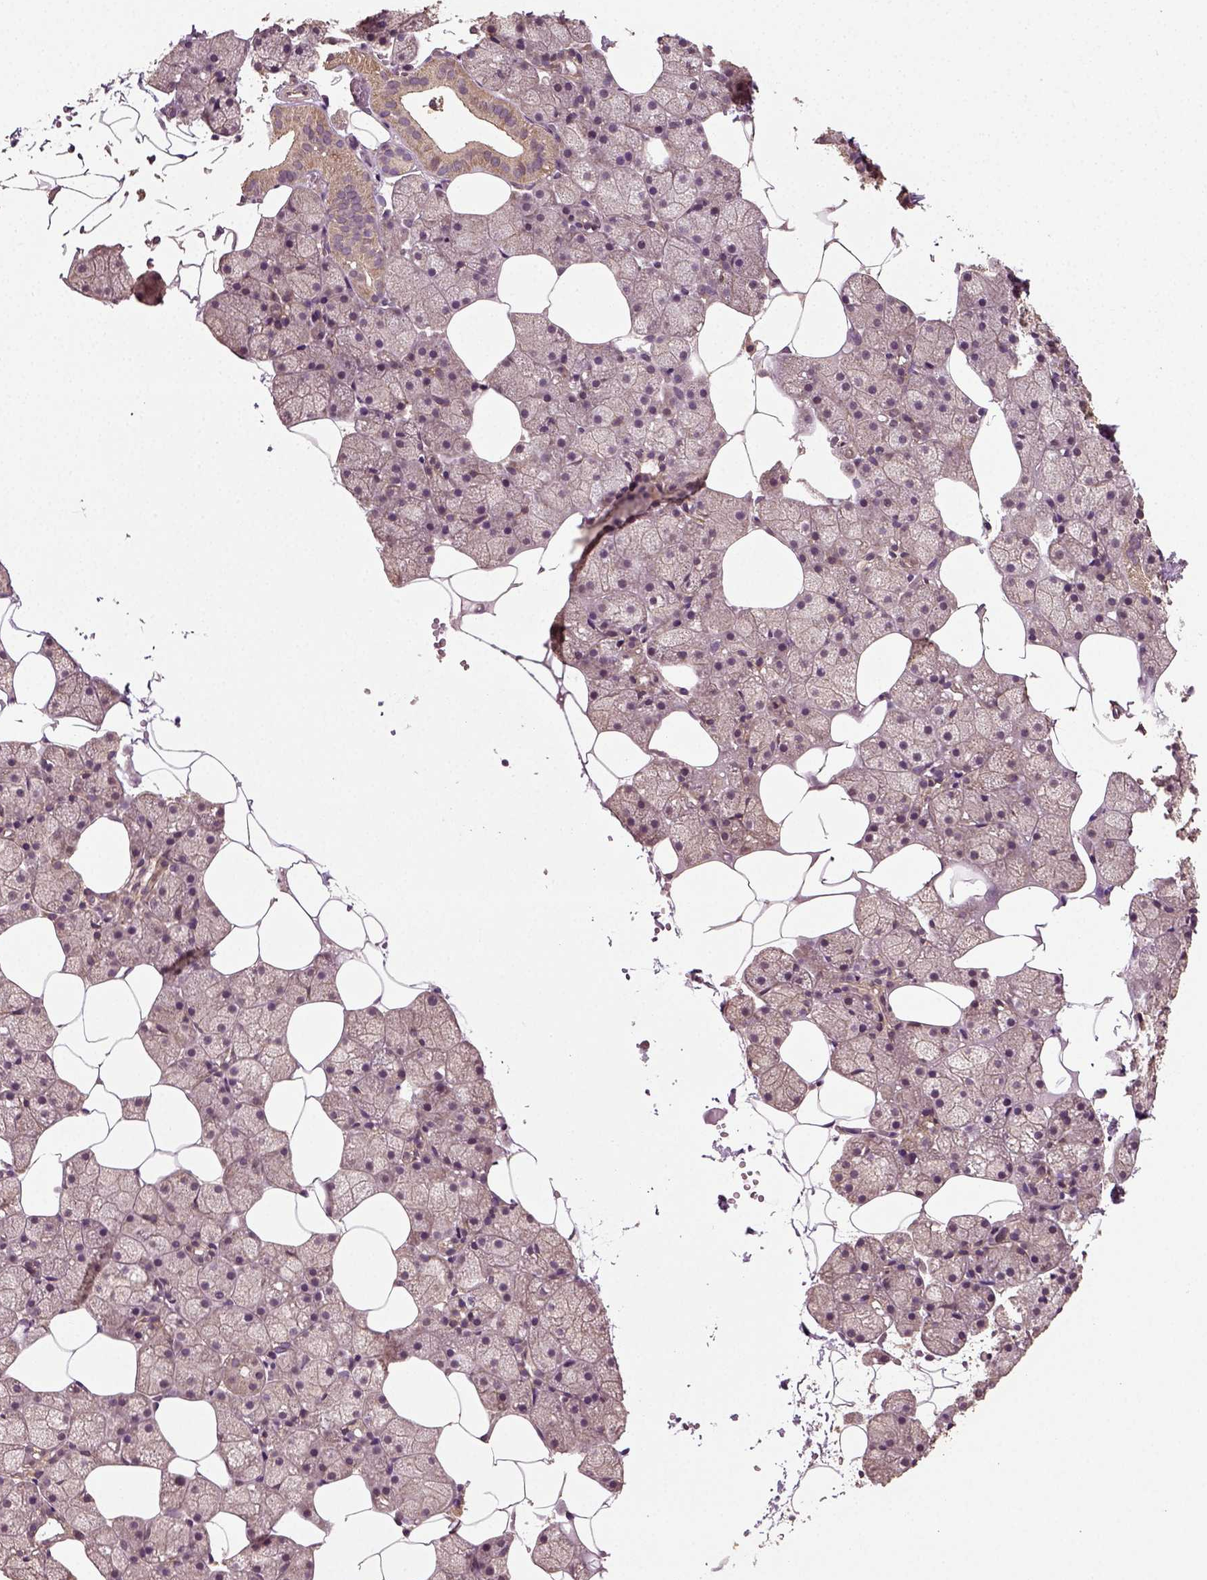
{"staining": {"intensity": "weak", "quantity": "25%-75%", "location": "cytoplasmic/membranous"}, "tissue": "salivary gland", "cell_type": "Glandular cells", "image_type": "normal", "snomed": [{"axis": "morphology", "description": "Normal tissue, NOS"}, {"axis": "topography", "description": "Salivary gland"}], "caption": "Approximately 25%-75% of glandular cells in unremarkable human salivary gland show weak cytoplasmic/membranous protein staining as visualized by brown immunohistochemical staining.", "gene": "ERV3", "patient": {"sex": "male", "age": 38}}